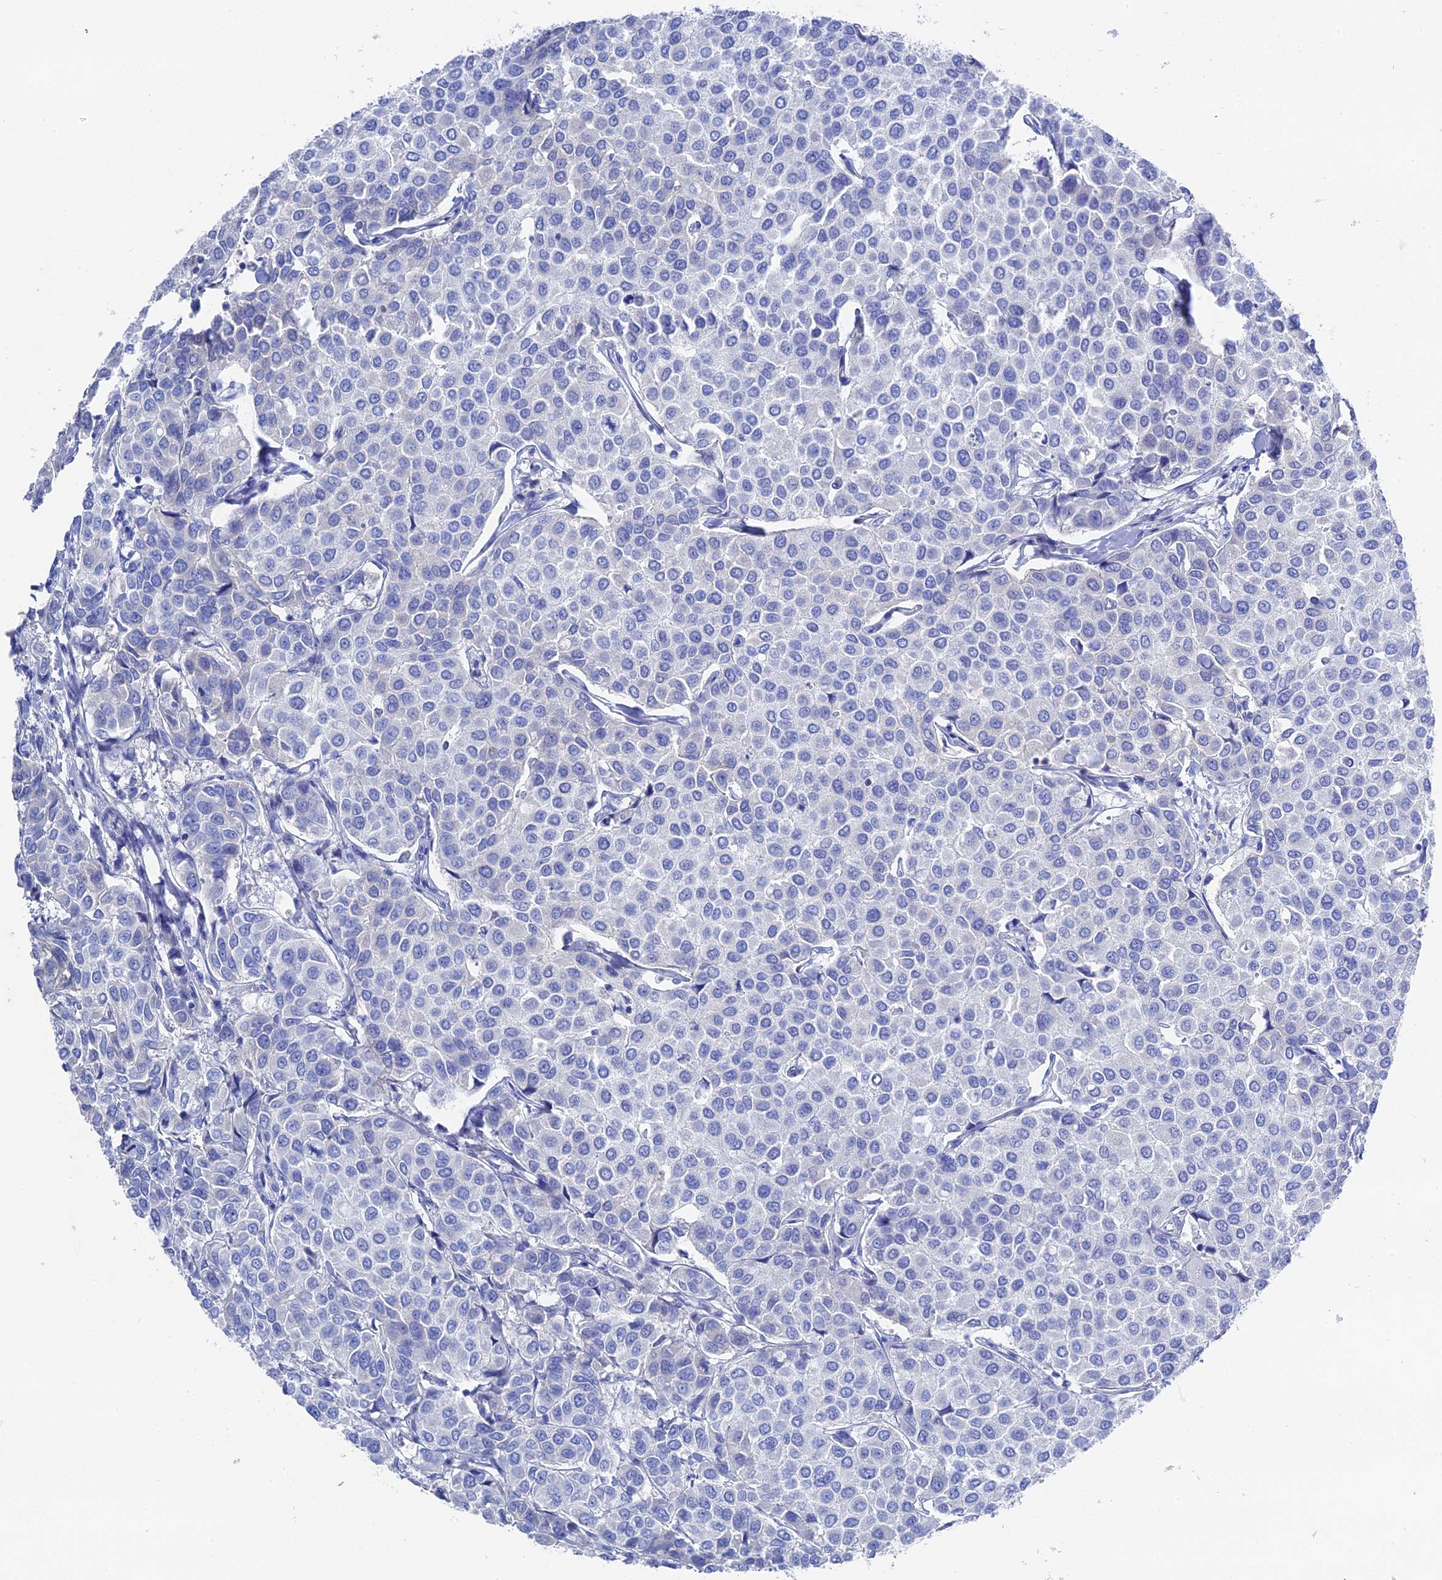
{"staining": {"intensity": "negative", "quantity": "none", "location": "none"}, "tissue": "breast cancer", "cell_type": "Tumor cells", "image_type": "cancer", "snomed": [{"axis": "morphology", "description": "Duct carcinoma"}, {"axis": "topography", "description": "Breast"}], "caption": "This micrograph is of breast intraductal carcinoma stained with immunohistochemistry to label a protein in brown with the nuclei are counter-stained blue. There is no staining in tumor cells.", "gene": "UNC119", "patient": {"sex": "female", "age": 55}}